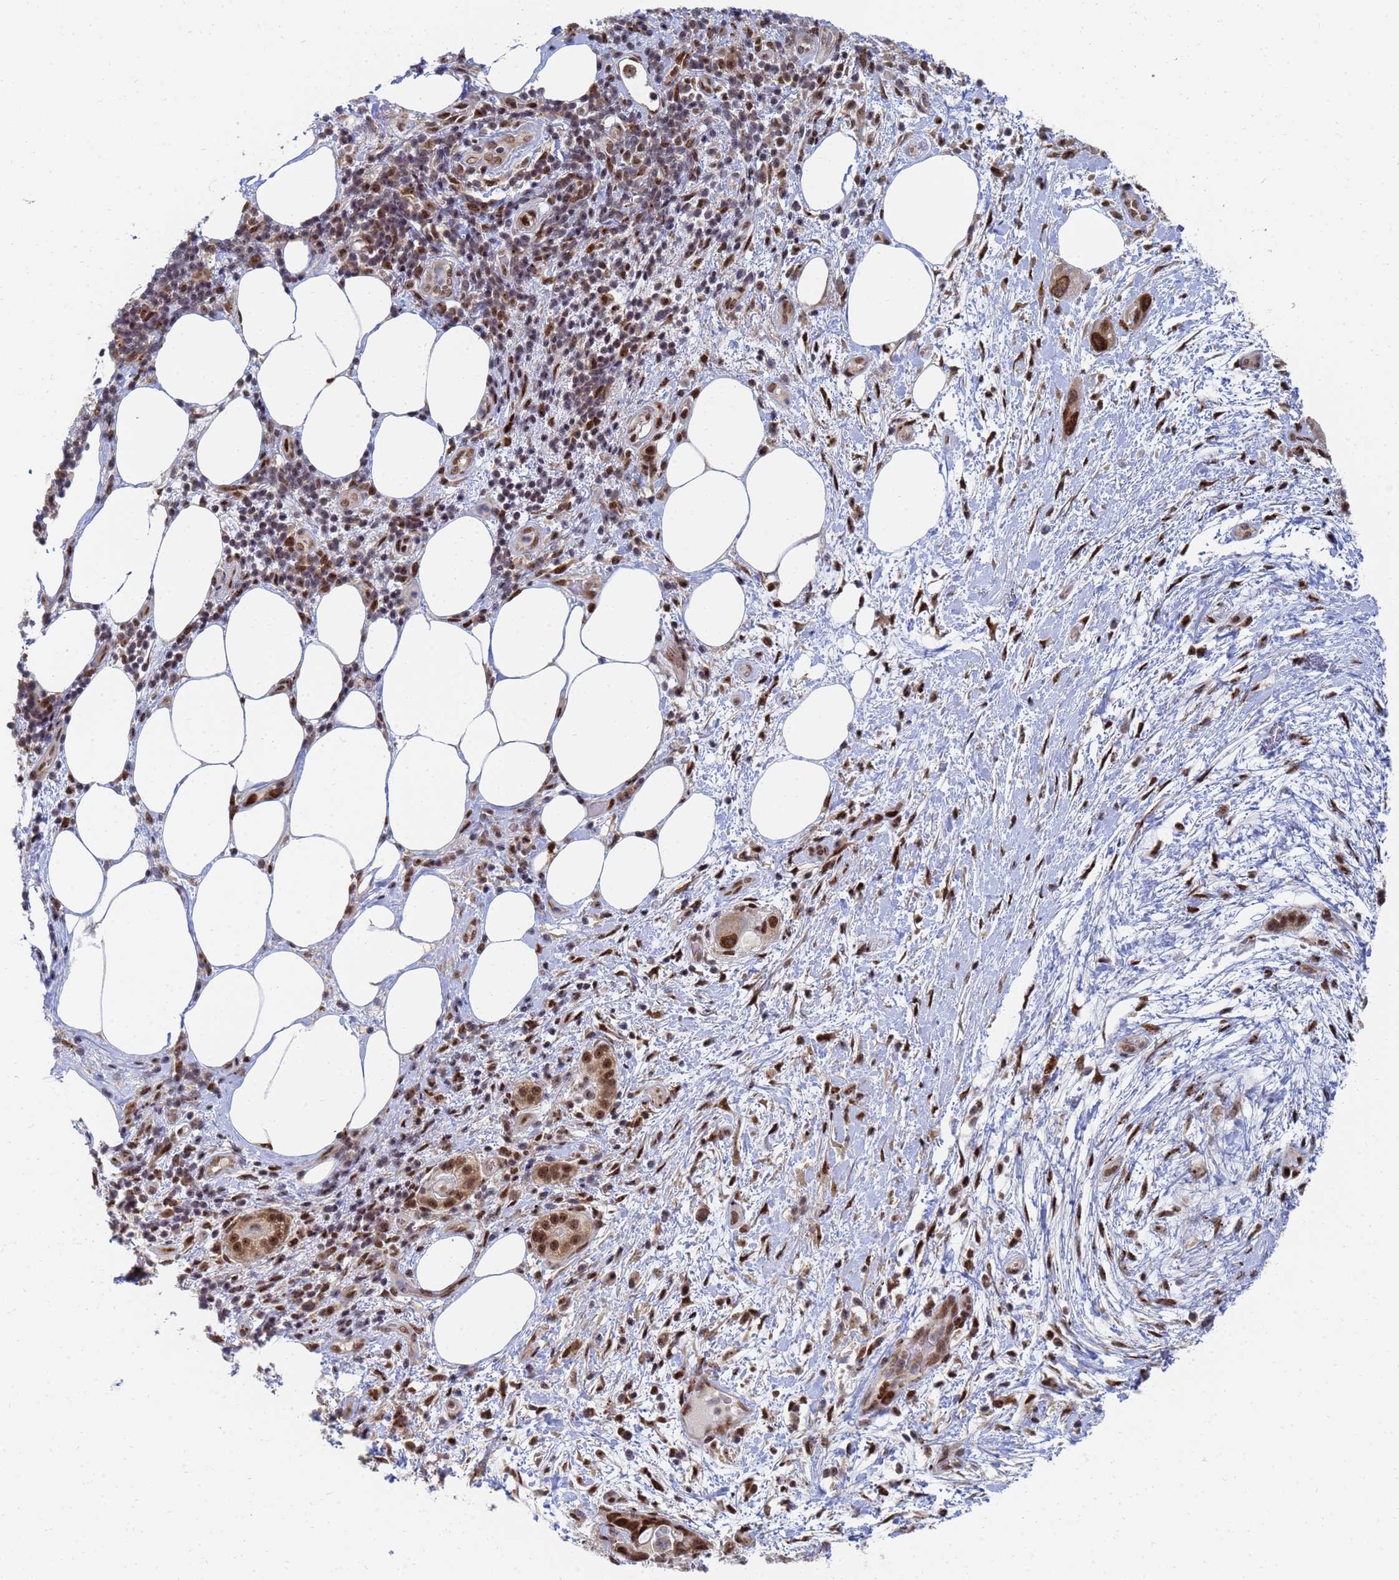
{"staining": {"intensity": "strong", "quantity": ">75%", "location": "nuclear"}, "tissue": "pancreatic cancer", "cell_type": "Tumor cells", "image_type": "cancer", "snomed": [{"axis": "morphology", "description": "Adenocarcinoma, NOS"}, {"axis": "topography", "description": "Pancreas"}], "caption": "Protein staining by IHC reveals strong nuclear staining in about >75% of tumor cells in pancreatic adenocarcinoma.", "gene": "AP5Z1", "patient": {"sex": "female", "age": 61}}